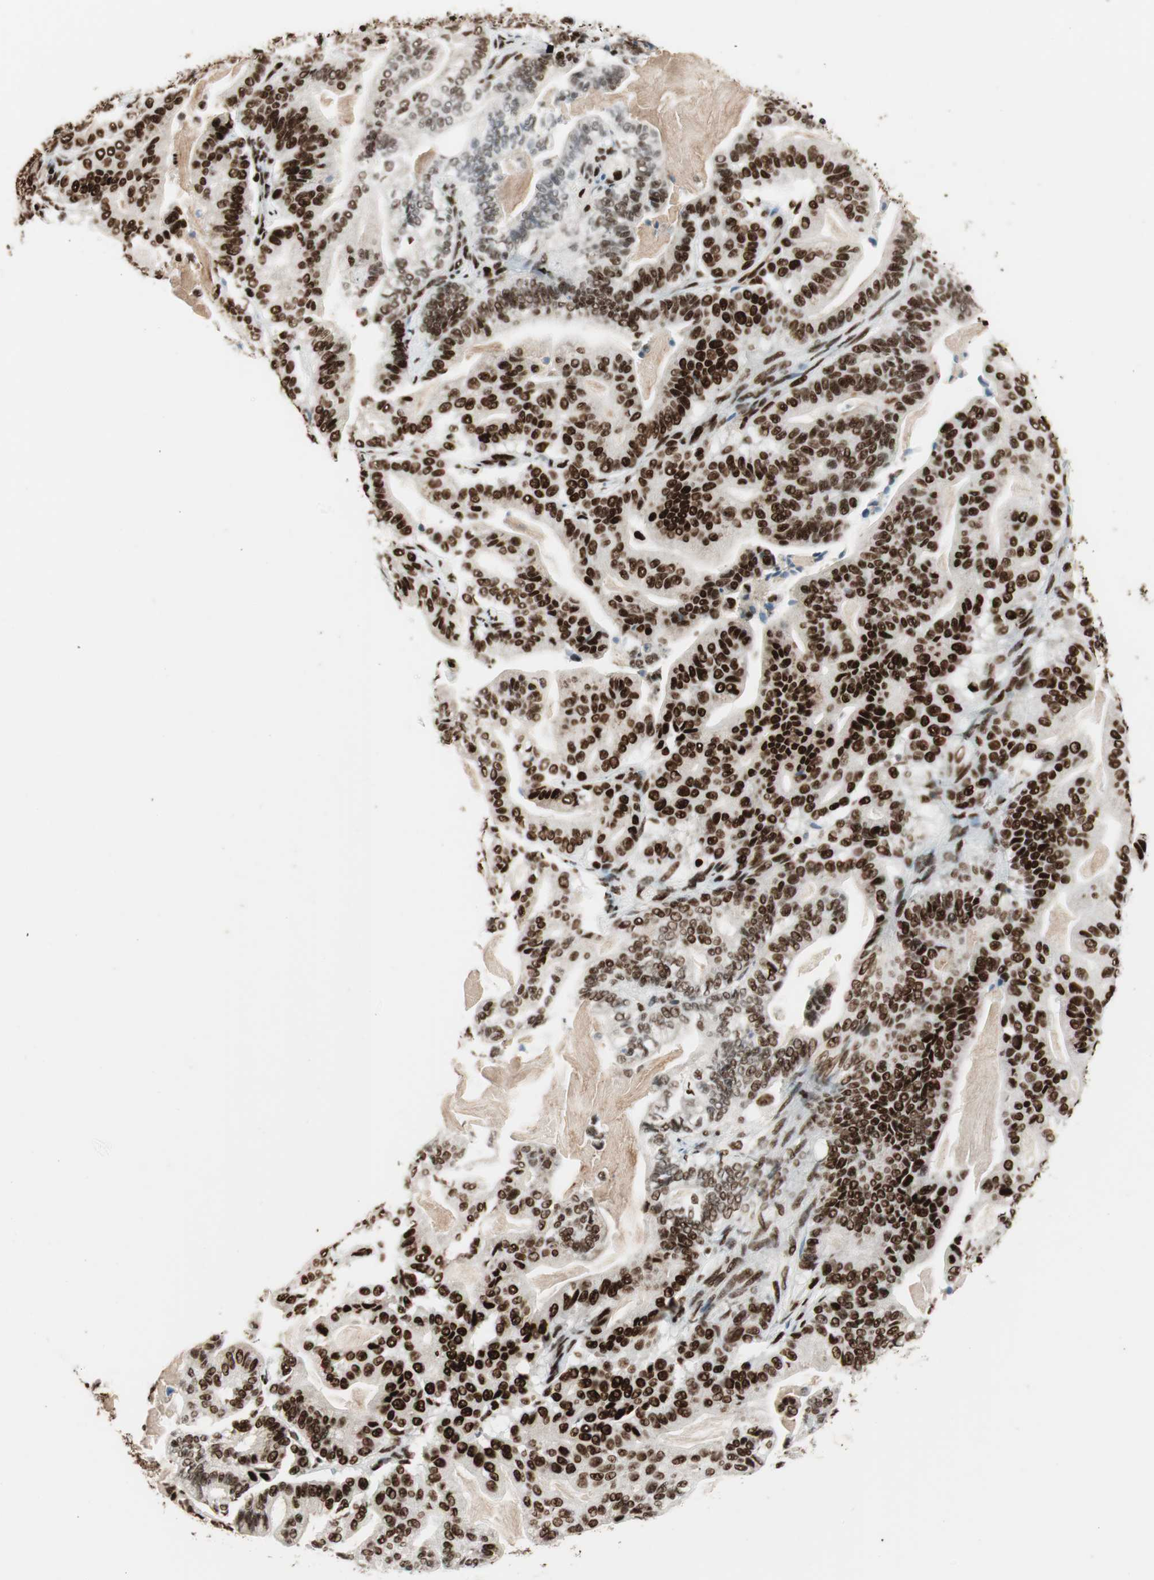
{"staining": {"intensity": "strong", "quantity": ">75%", "location": "nuclear"}, "tissue": "pancreatic cancer", "cell_type": "Tumor cells", "image_type": "cancer", "snomed": [{"axis": "morphology", "description": "Adenocarcinoma, NOS"}, {"axis": "topography", "description": "Pancreas"}], "caption": "This image demonstrates immunohistochemistry staining of human adenocarcinoma (pancreatic), with high strong nuclear expression in approximately >75% of tumor cells.", "gene": "PSME3", "patient": {"sex": "male", "age": 63}}